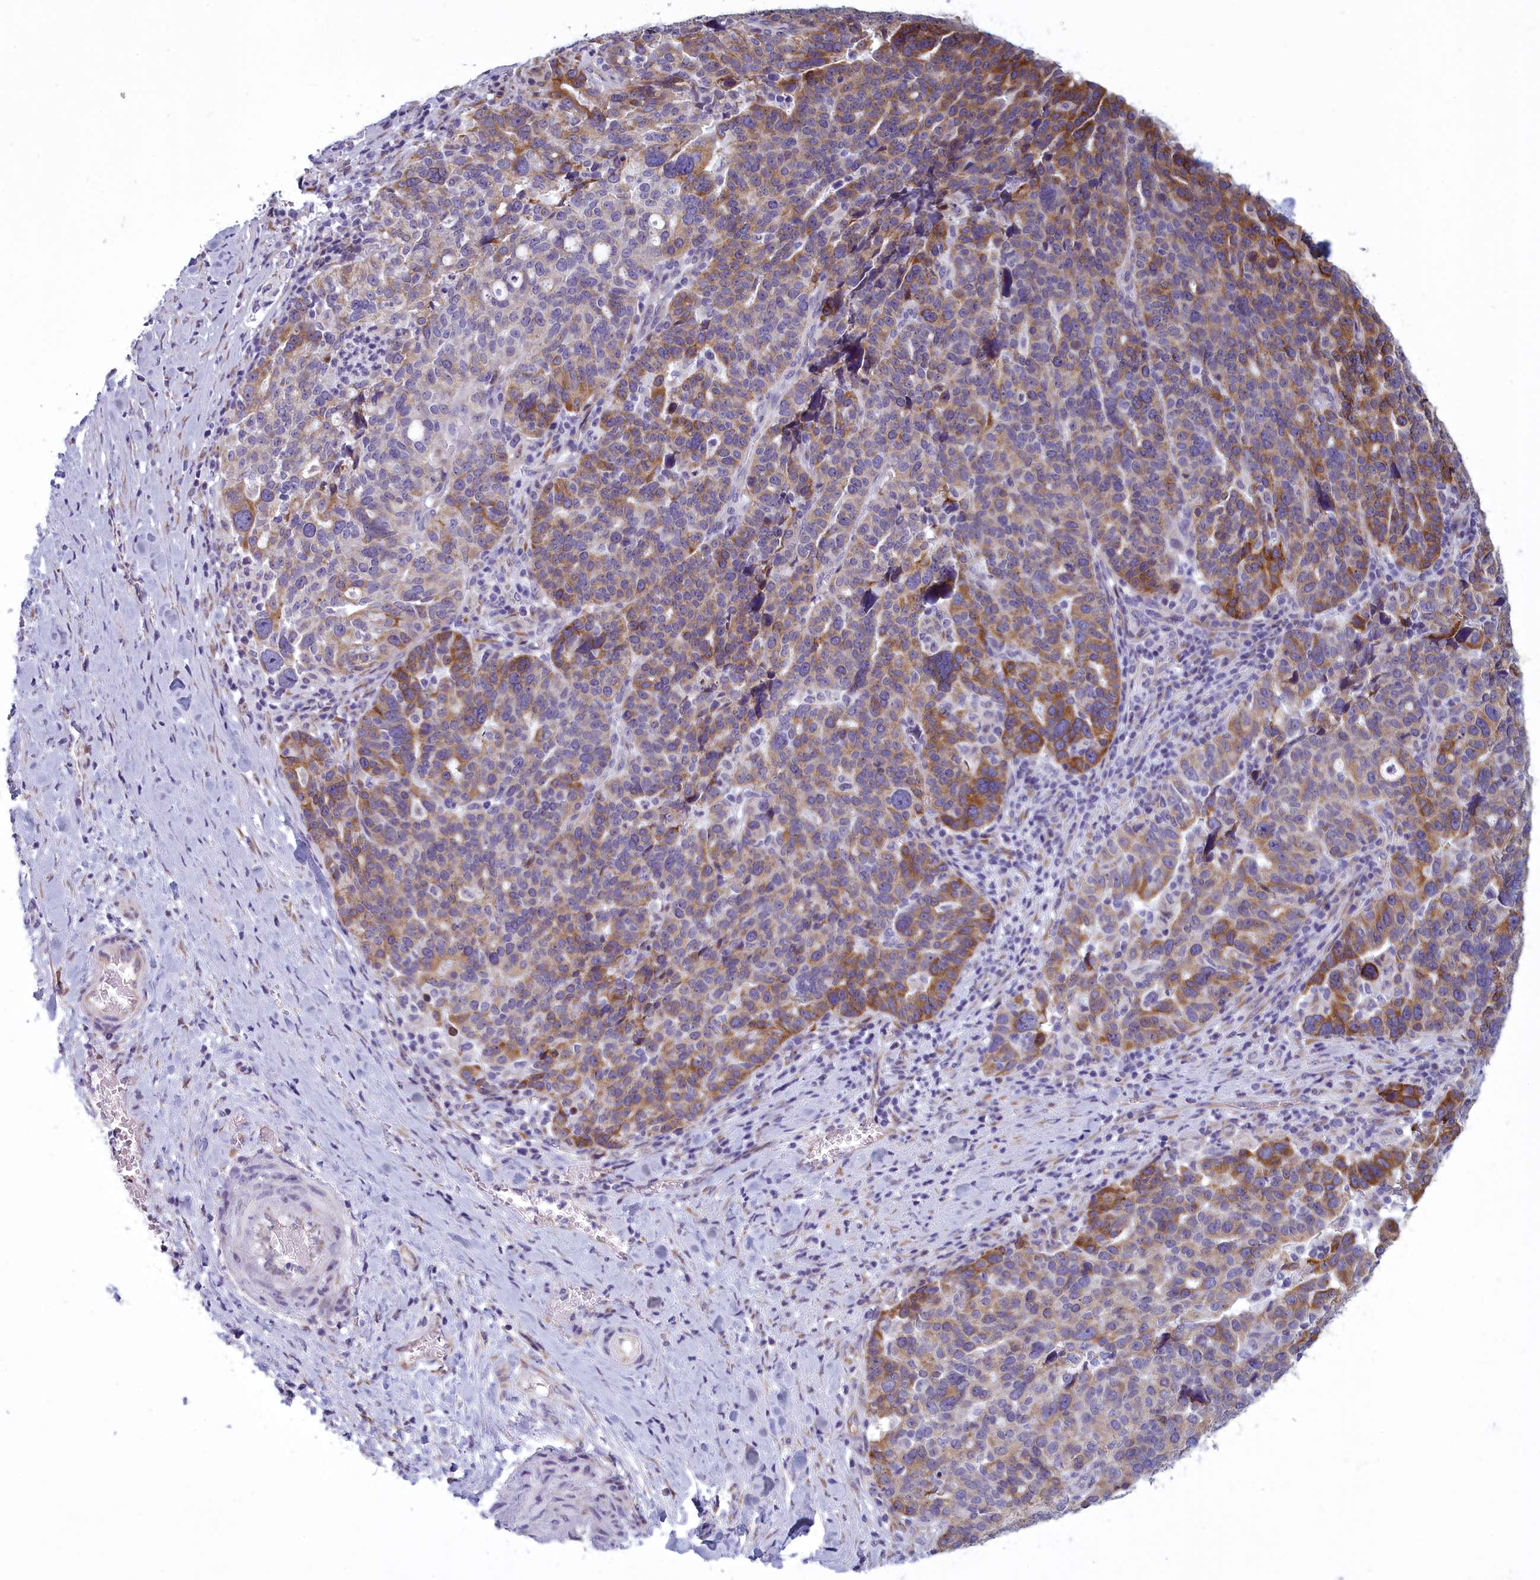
{"staining": {"intensity": "moderate", "quantity": "25%-75%", "location": "cytoplasmic/membranous"}, "tissue": "ovarian cancer", "cell_type": "Tumor cells", "image_type": "cancer", "snomed": [{"axis": "morphology", "description": "Cystadenocarcinoma, serous, NOS"}, {"axis": "topography", "description": "Ovary"}], "caption": "IHC histopathology image of neoplastic tissue: human ovarian cancer stained using IHC displays medium levels of moderate protein expression localized specifically in the cytoplasmic/membranous of tumor cells, appearing as a cytoplasmic/membranous brown color.", "gene": "CENATAC", "patient": {"sex": "female", "age": 59}}